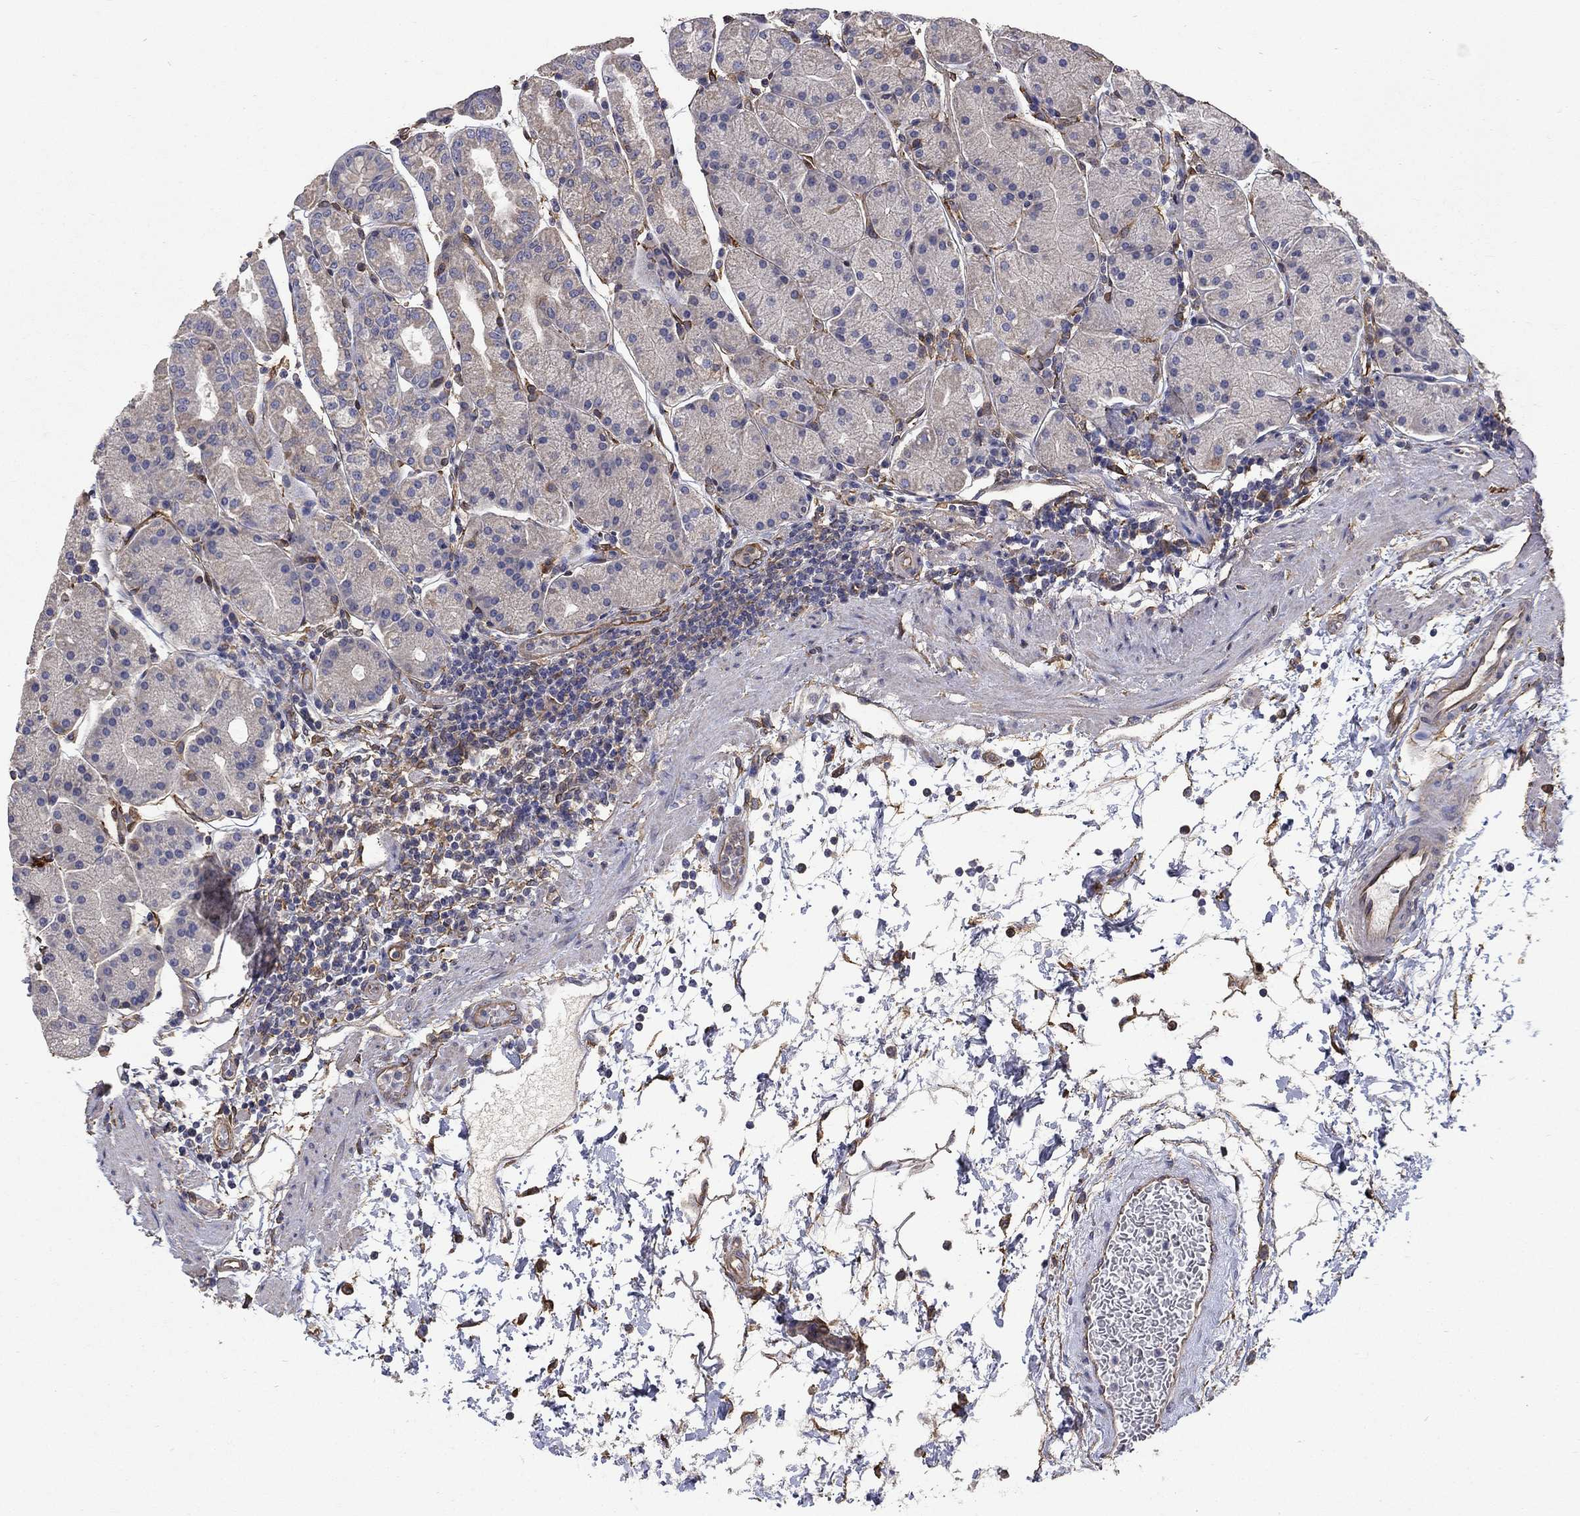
{"staining": {"intensity": "weak", "quantity": "<25%", "location": "cytoplasmic/membranous"}, "tissue": "stomach", "cell_type": "Glandular cells", "image_type": "normal", "snomed": [{"axis": "morphology", "description": "Normal tissue, NOS"}, {"axis": "topography", "description": "Stomach"}], "caption": "Glandular cells are negative for protein expression in unremarkable human stomach. (Immunohistochemistry (ihc), brightfield microscopy, high magnification).", "gene": "DPYSL2", "patient": {"sex": "male", "age": 54}}